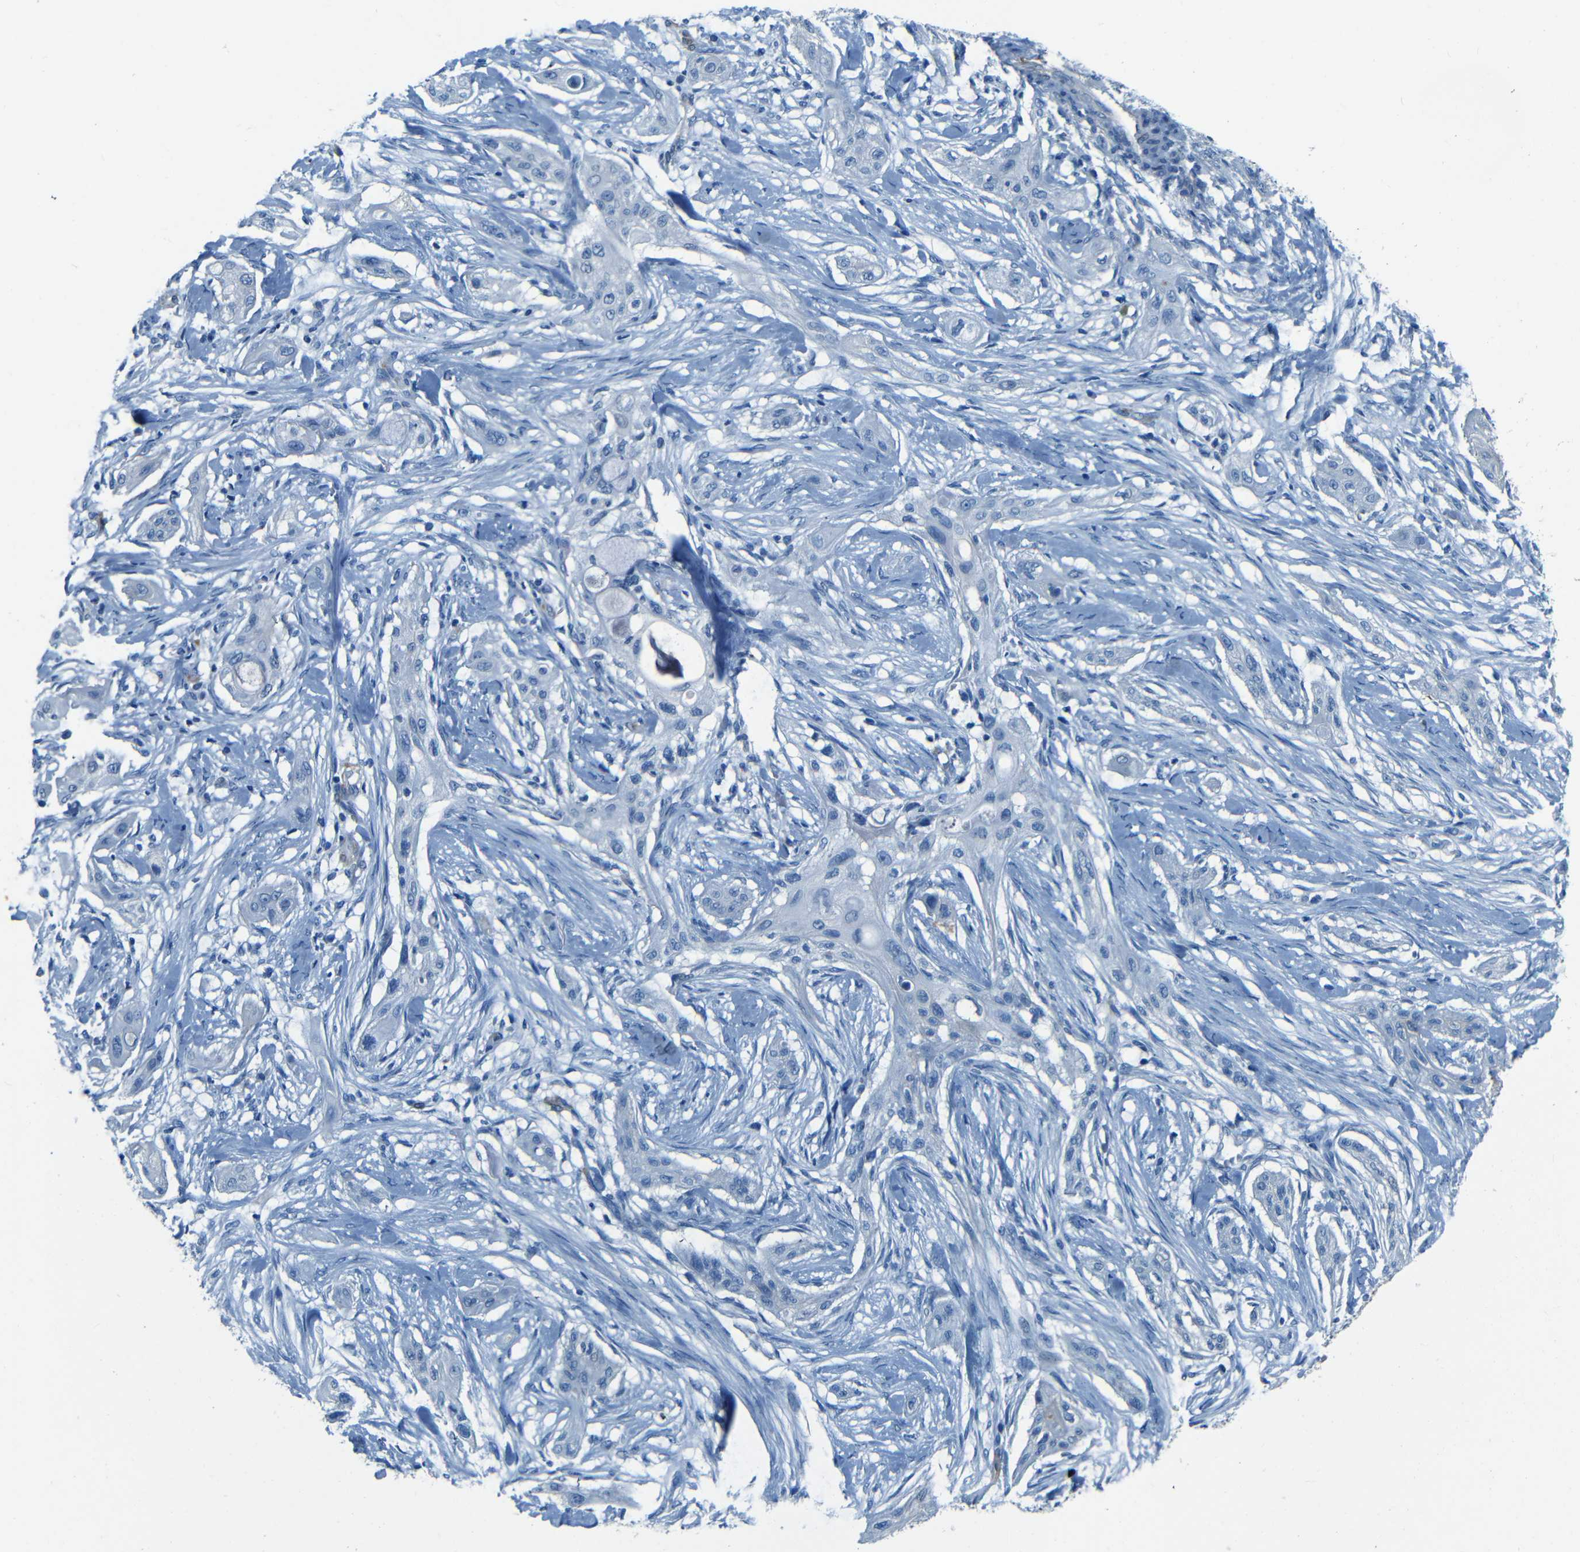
{"staining": {"intensity": "negative", "quantity": "none", "location": "none"}, "tissue": "lung cancer", "cell_type": "Tumor cells", "image_type": "cancer", "snomed": [{"axis": "morphology", "description": "Squamous cell carcinoma, NOS"}, {"axis": "topography", "description": "Lung"}], "caption": "IHC of lung cancer (squamous cell carcinoma) exhibits no positivity in tumor cells.", "gene": "MAP2", "patient": {"sex": "female", "age": 47}}